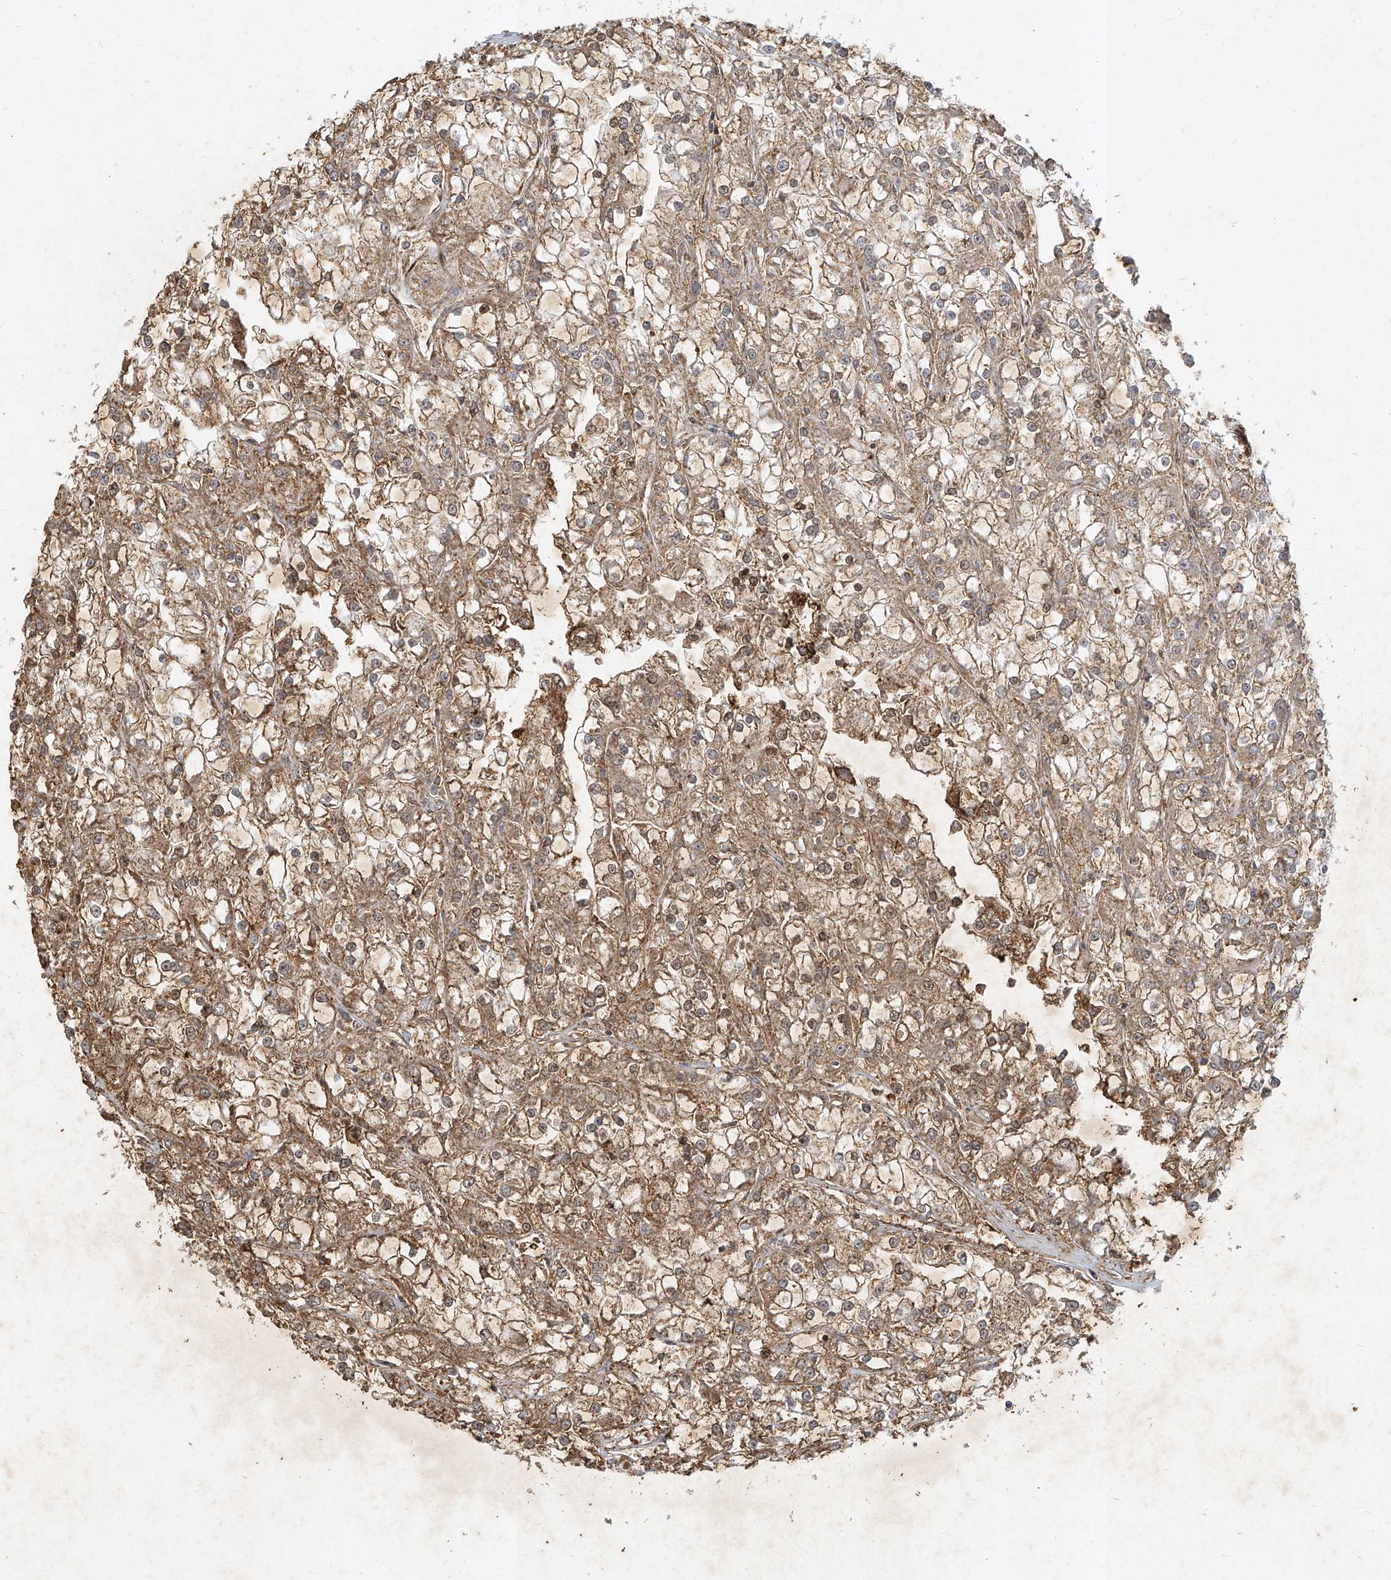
{"staining": {"intensity": "moderate", "quantity": ">75%", "location": "cytoplasmic/membranous"}, "tissue": "renal cancer", "cell_type": "Tumor cells", "image_type": "cancer", "snomed": [{"axis": "morphology", "description": "Adenocarcinoma, NOS"}, {"axis": "topography", "description": "Kidney"}], "caption": "Renal cancer (adenocarcinoma) stained for a protein displays moderate cytoplasmic/membranous positivity in tumor cells.", "gene": "ATRIP", "patient": {"sex": "female", "age": 52}}